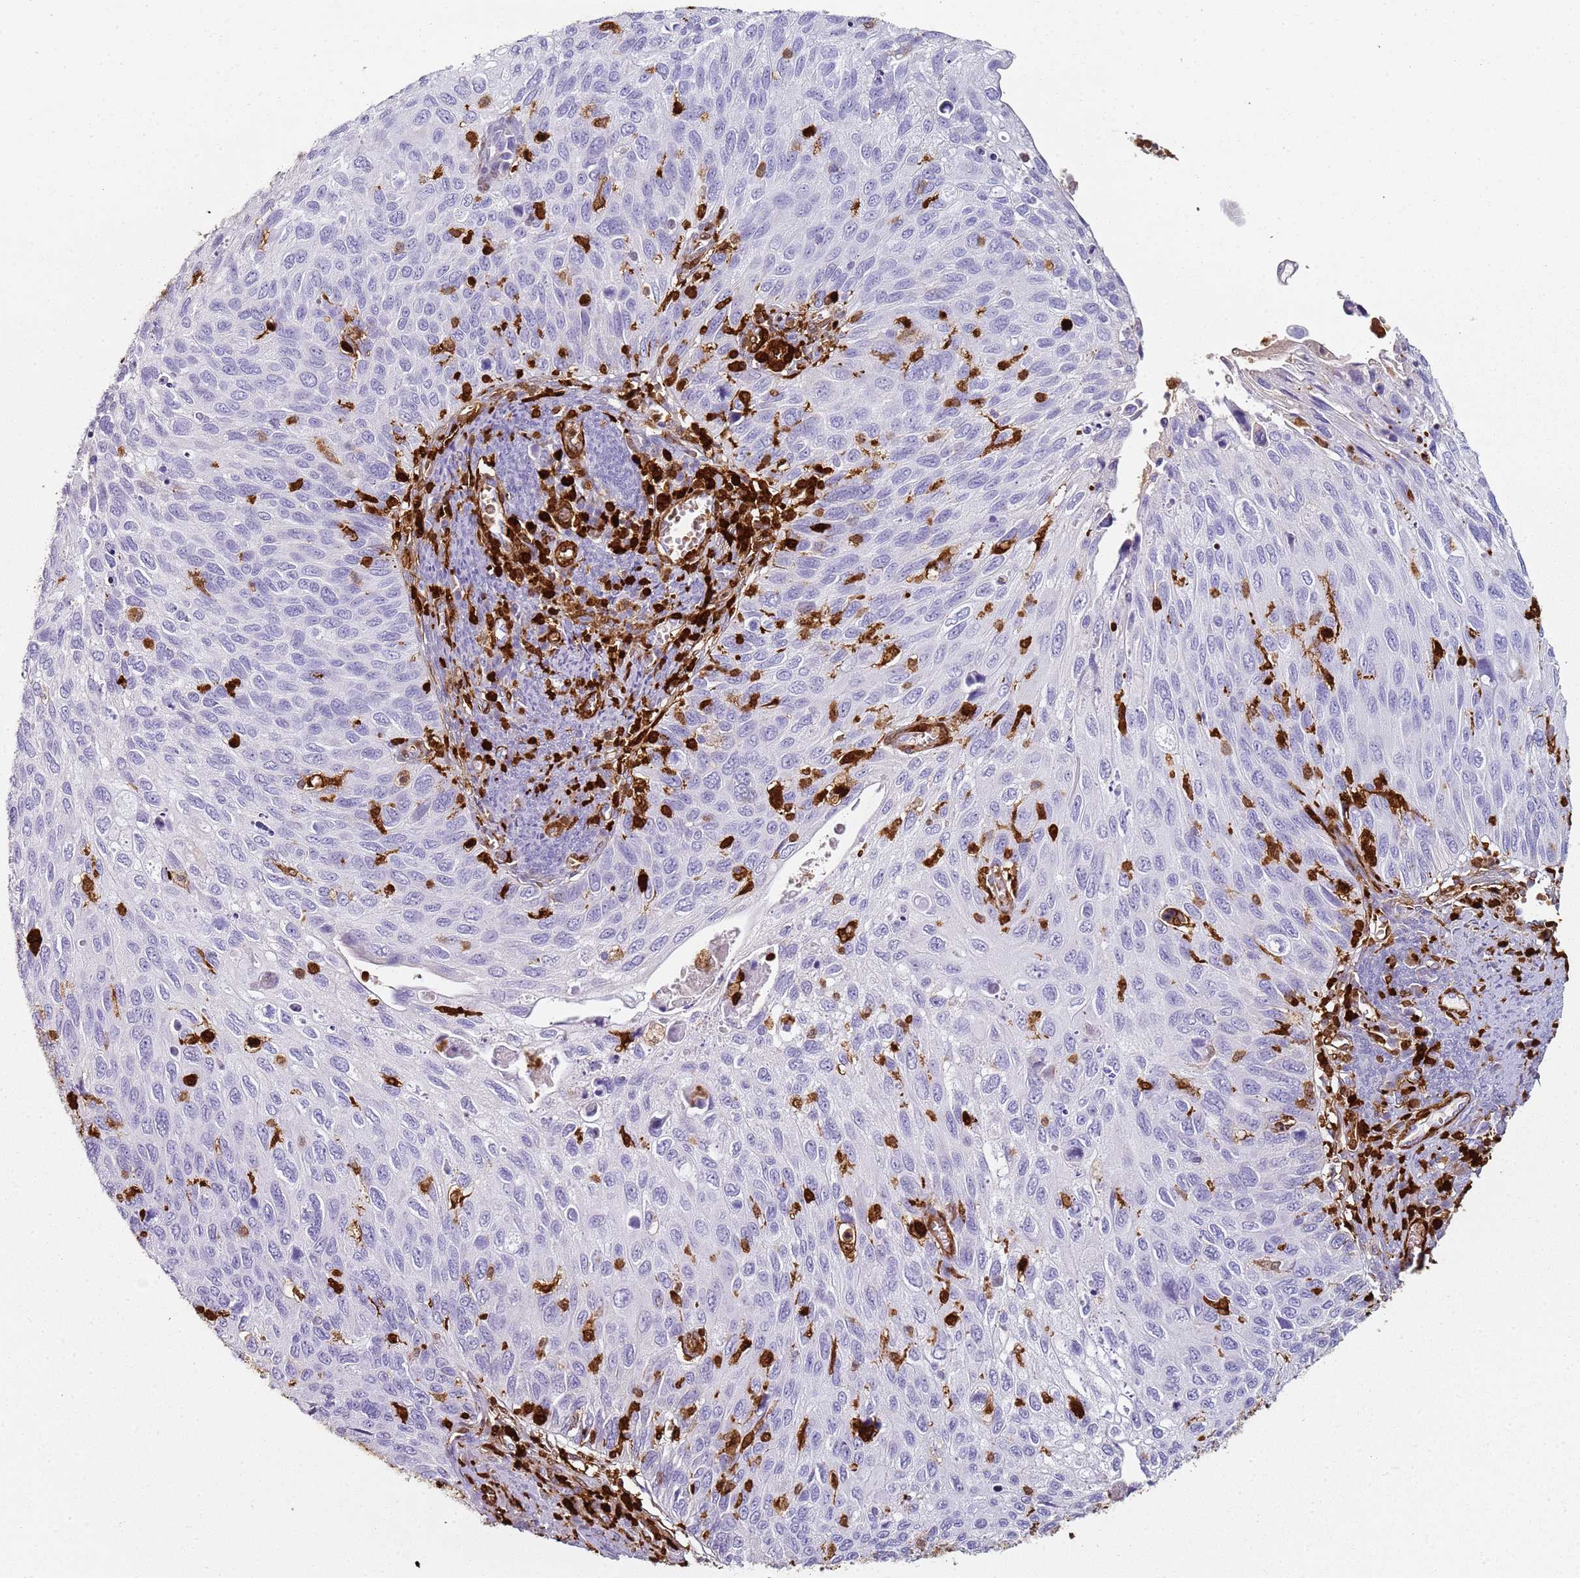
{"staining": {"intensity": "negative", "quantity": "none", "location": "none"}, "tissue": "cervical cancer", "cell_type": "Tumor cells", "image_type": "cancer", "snomed": [{"axis": "morphology", "description": "Squamous cell carcinoma, NOS"}, {"axis": "topography", "description": "Cervix"}], "caption": "DAB (3,3'-diaminobenzidine) immunohistochemical staining of human cervical cancer displays no significant staining in tumor cells.", "gene": "S100A4", "patient": {"sex": "female", "age": 70}}